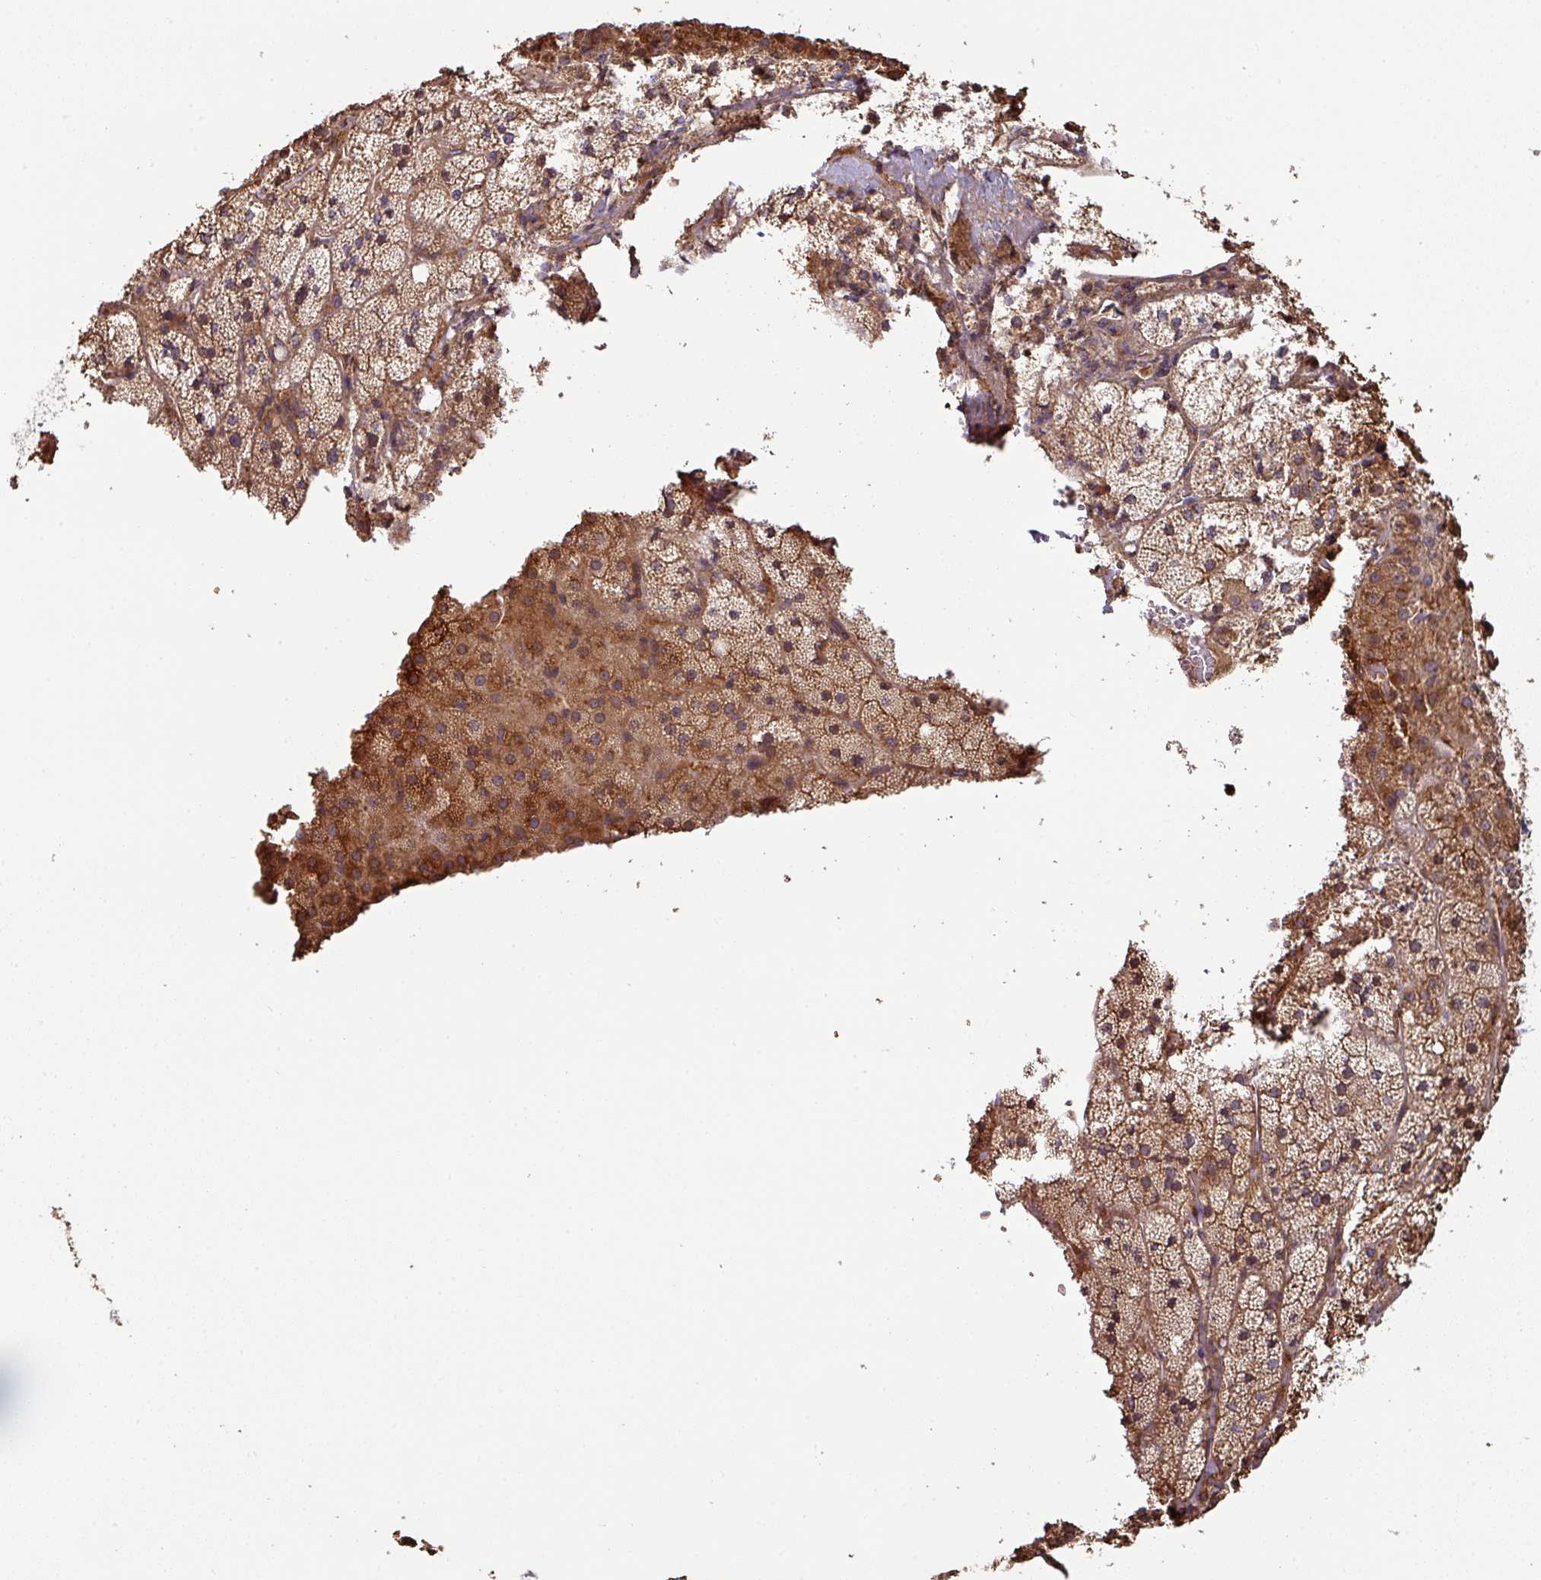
{"staining": {"intensity": "strong", "quantity": "25%-75%", "location": "cytoplasmic/membranous"}, "tissue": "adrenal gland", "cell_type": "Glandular cells", "image_type": "normal", "snomed": [{"axis": "morphology", "description": "Normal tissue, NOS"}, {"axis": "topography", "description": "Adrenal gland"}], "caption": "Normal adrenal gland was stained to show a protein in brown. There is high levels of strong cytoplasmic/membranous staining in approximately 25%-75% of glandular cells.", "gene": "SIK1", "patient": {"sex": "male", "age": 53}}